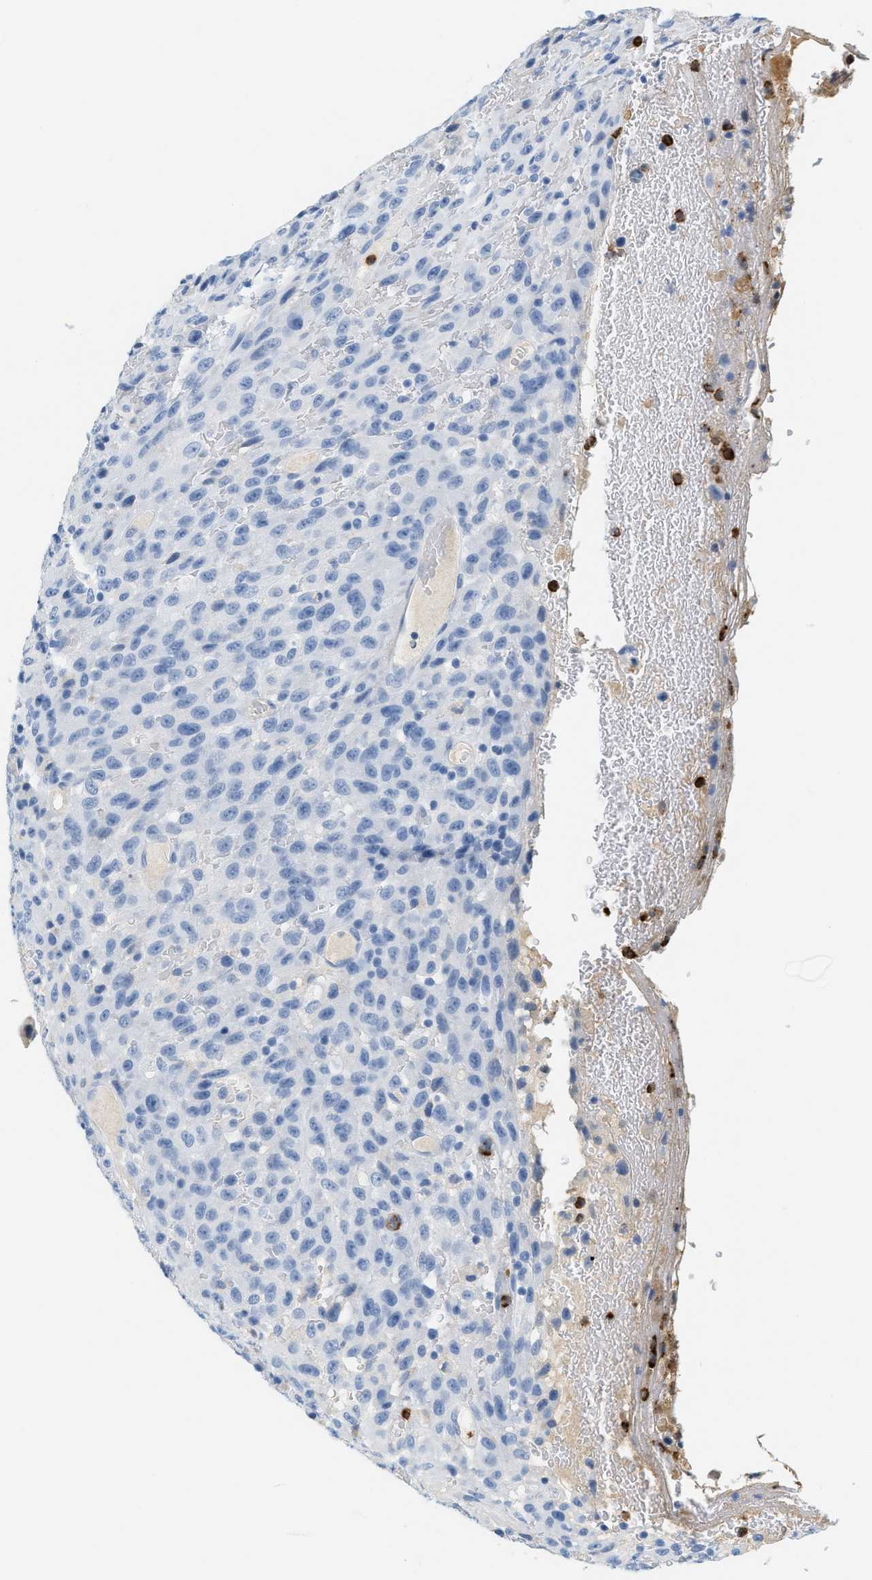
{"staining": {"intensity": "negative", "quantity": "none", "location": "none"}, "tissue": "urothelial cancer", "cell_type": "Tumor cells", "image_type": "cancer", "snomed": [{"axis": "morphology", "description": "Urothelial carcinoma, High grade"}, {"axis": "topography", "description": "Urinary bladder"}], "caption": "Tumor cells are negative for protein expression in human urothelial cancer. (DAB (3,3'-diaminobenzidine) immunohistochemistry (IHC), high magnification).", "gene": "LCN2", "patient": {"sex": "male", "age": 66}}